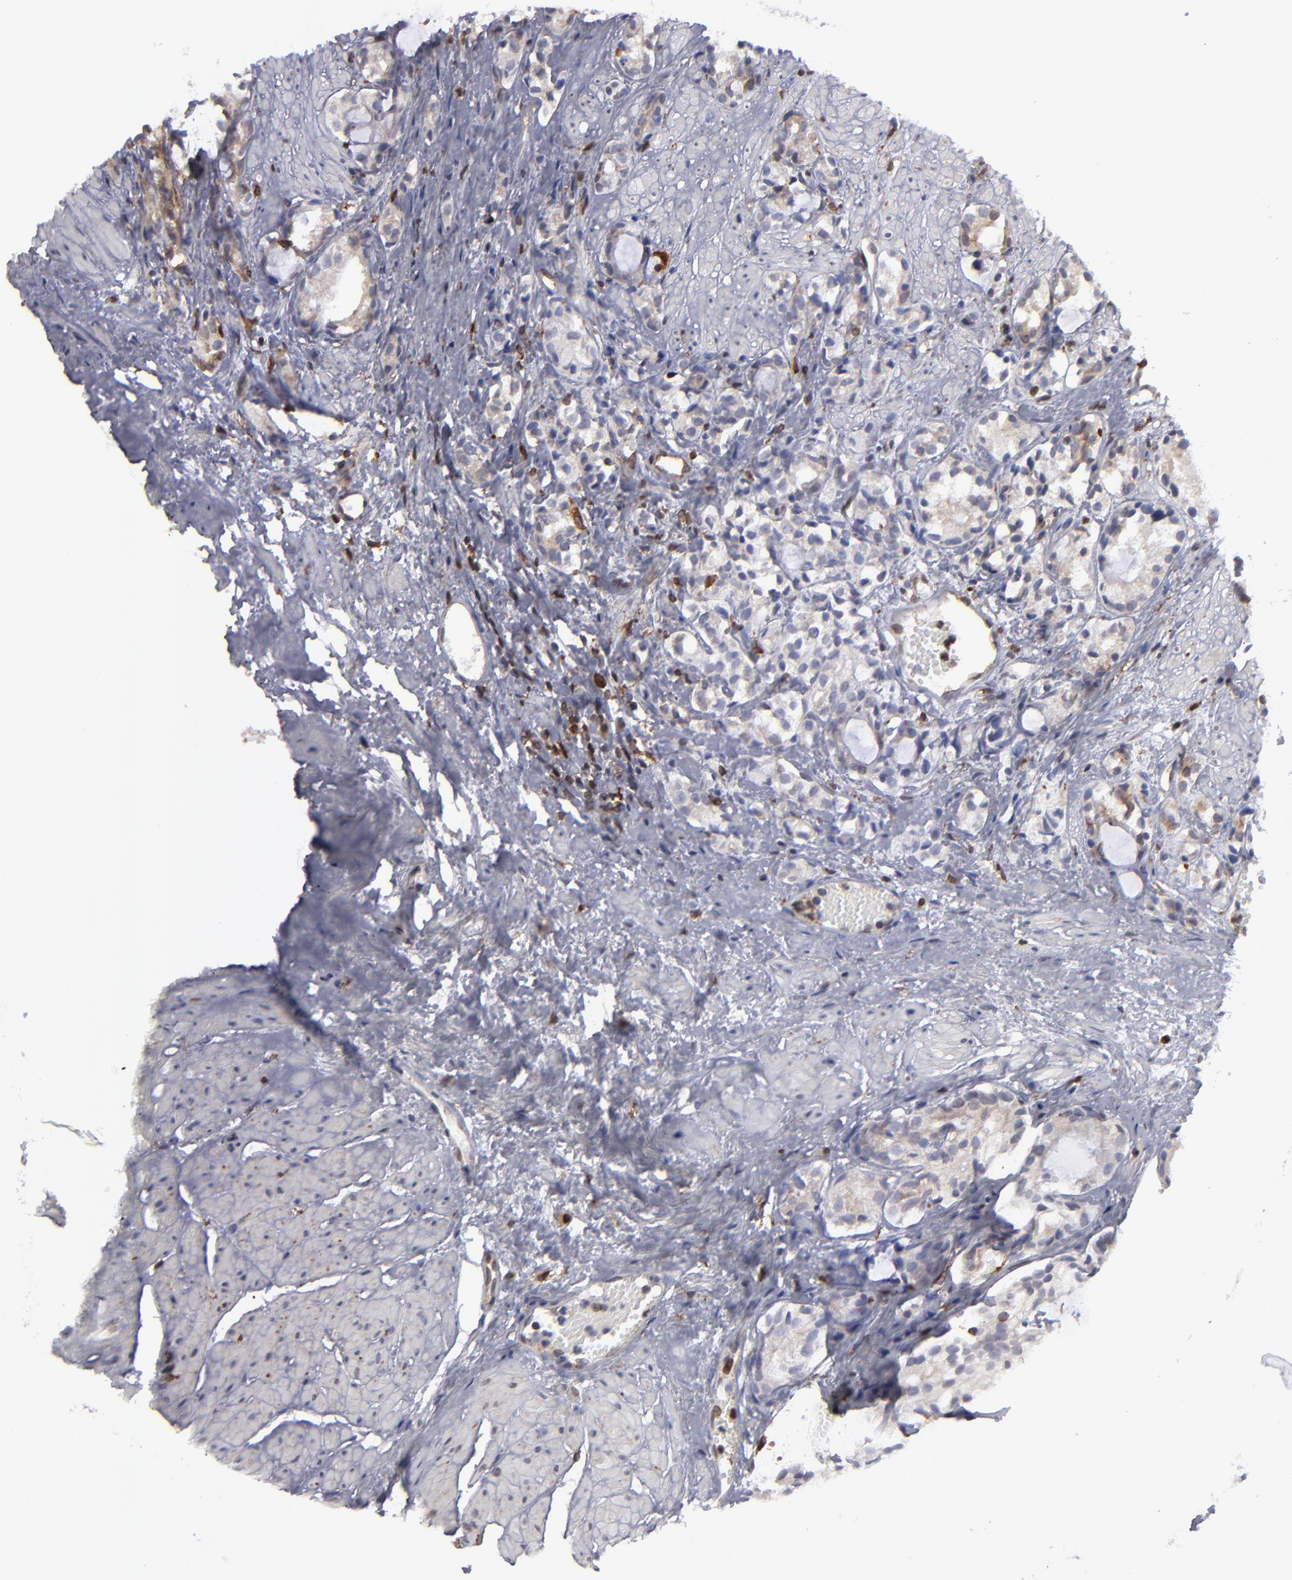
{"staining": {"intensity": "weak", "quantity": "25%-75%", "location": "cytoplasmic/membranous"}, "tissue": "prostate cancer", "cell_type": "Tumor cells", "image_type": "cancer", "snomed": [{"axis": "morphology", "description": "Adenocarcinoma, High grade"}, {"axis": "topography", "description": "Prostate"}], "caption": "A micrograph of high-grade adenocarcinoma (prostate) stained for a protein reveals weak cytoplasmic/membranous brown staining in tumor cells.", "gene": "TMX1", "patient": {"sex": "male", "age": 85}}